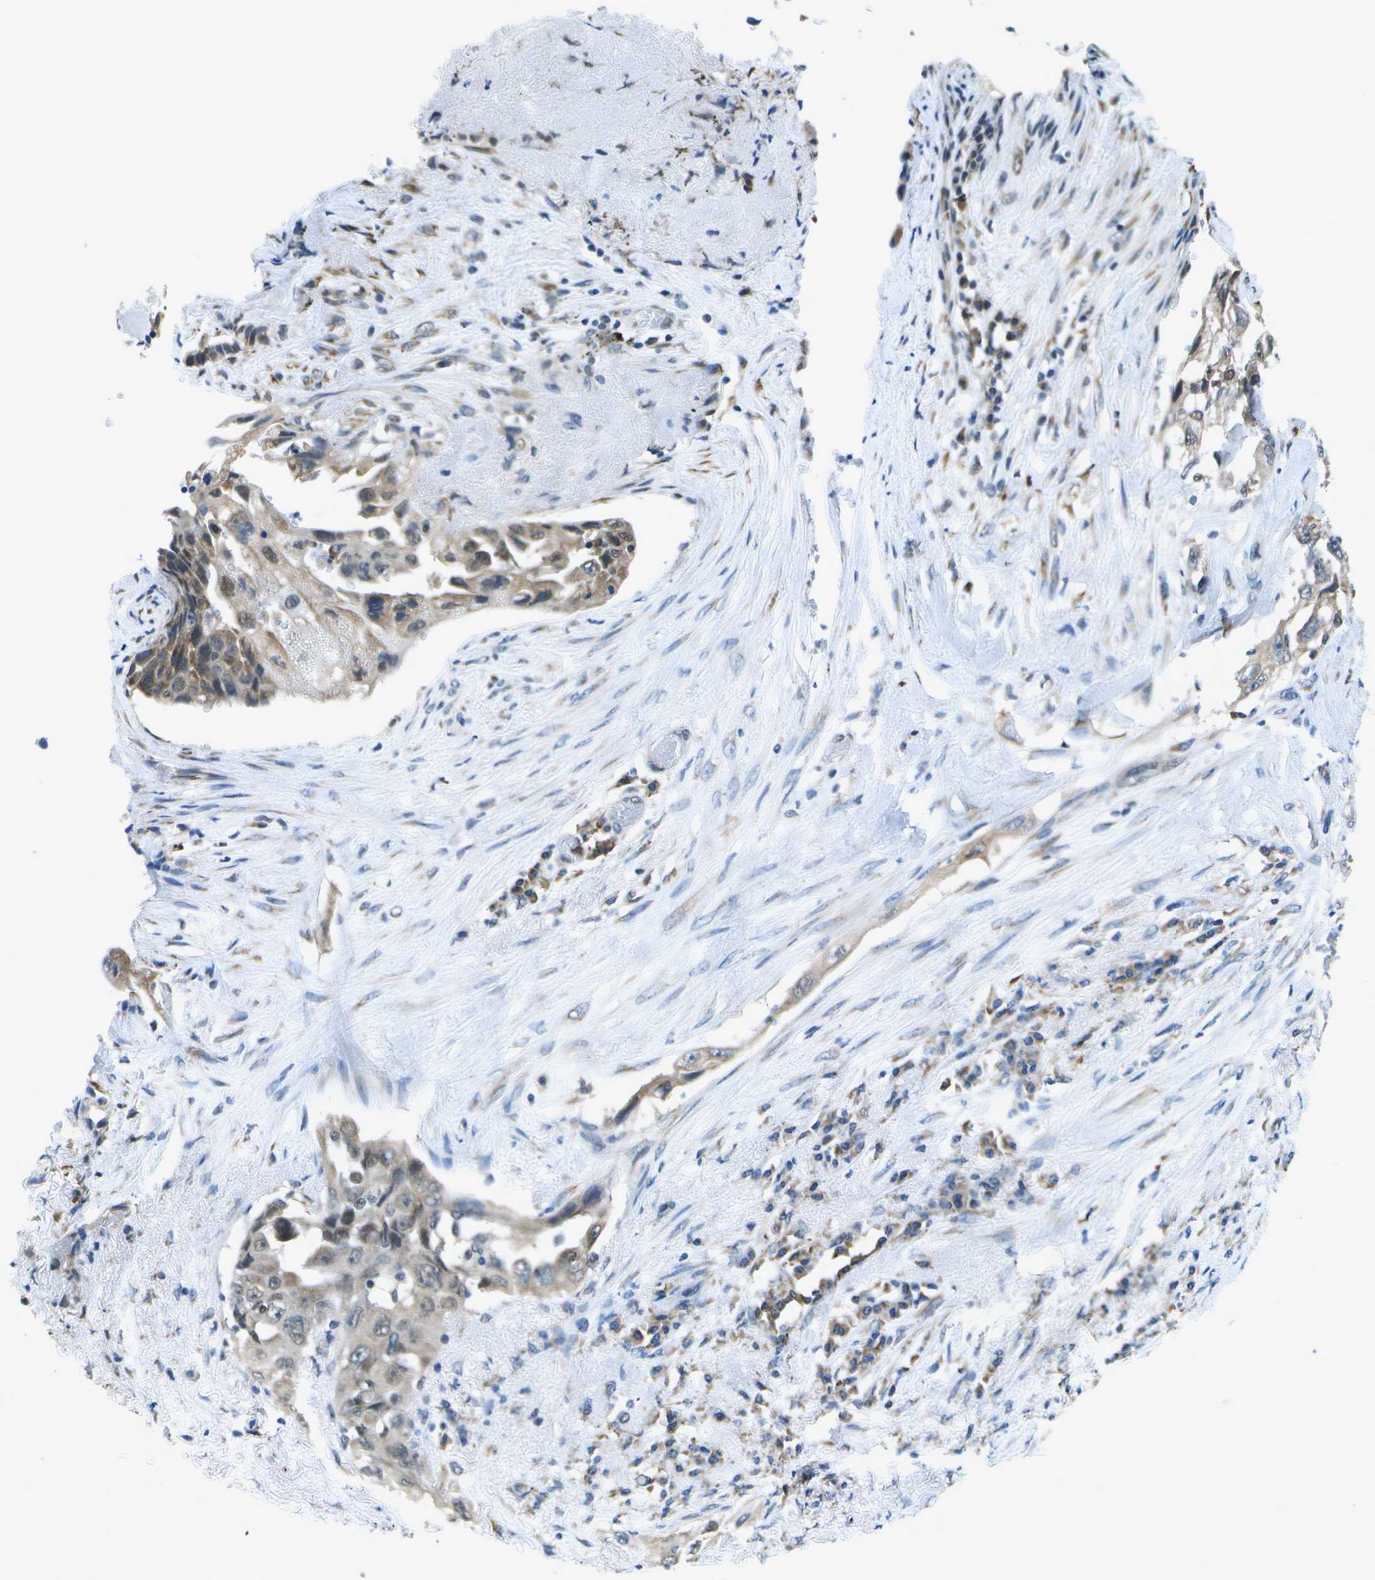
{"staining": {"intensity": "weak", "quantity": ">75%", "location": "cytoplasmic/membranous,nuclear"}, "tissue": "lung cancer", "cell_type": "Tumor cells", "image_type": "cancer", "snomed": [{"axis": "morphology", "description": "Adenocarcinoma, NOS"}, {"axis": "topography", "description": "Lung"}], "caption": "Adenocarcinoma (lung) stained with DAB immunohistochemistry demonstrates low levels of weak cytoplasmic/membranous and nuclear positivity in about >75% of tumor cells. The staining was performed using DAB (3,3'-diaminobenzidine), with brown indicating positive protein expression. Nuclei are stained blue with hematoxylin.", "gene": "DSE", "patient": {"sex": "female", "age": 51}}